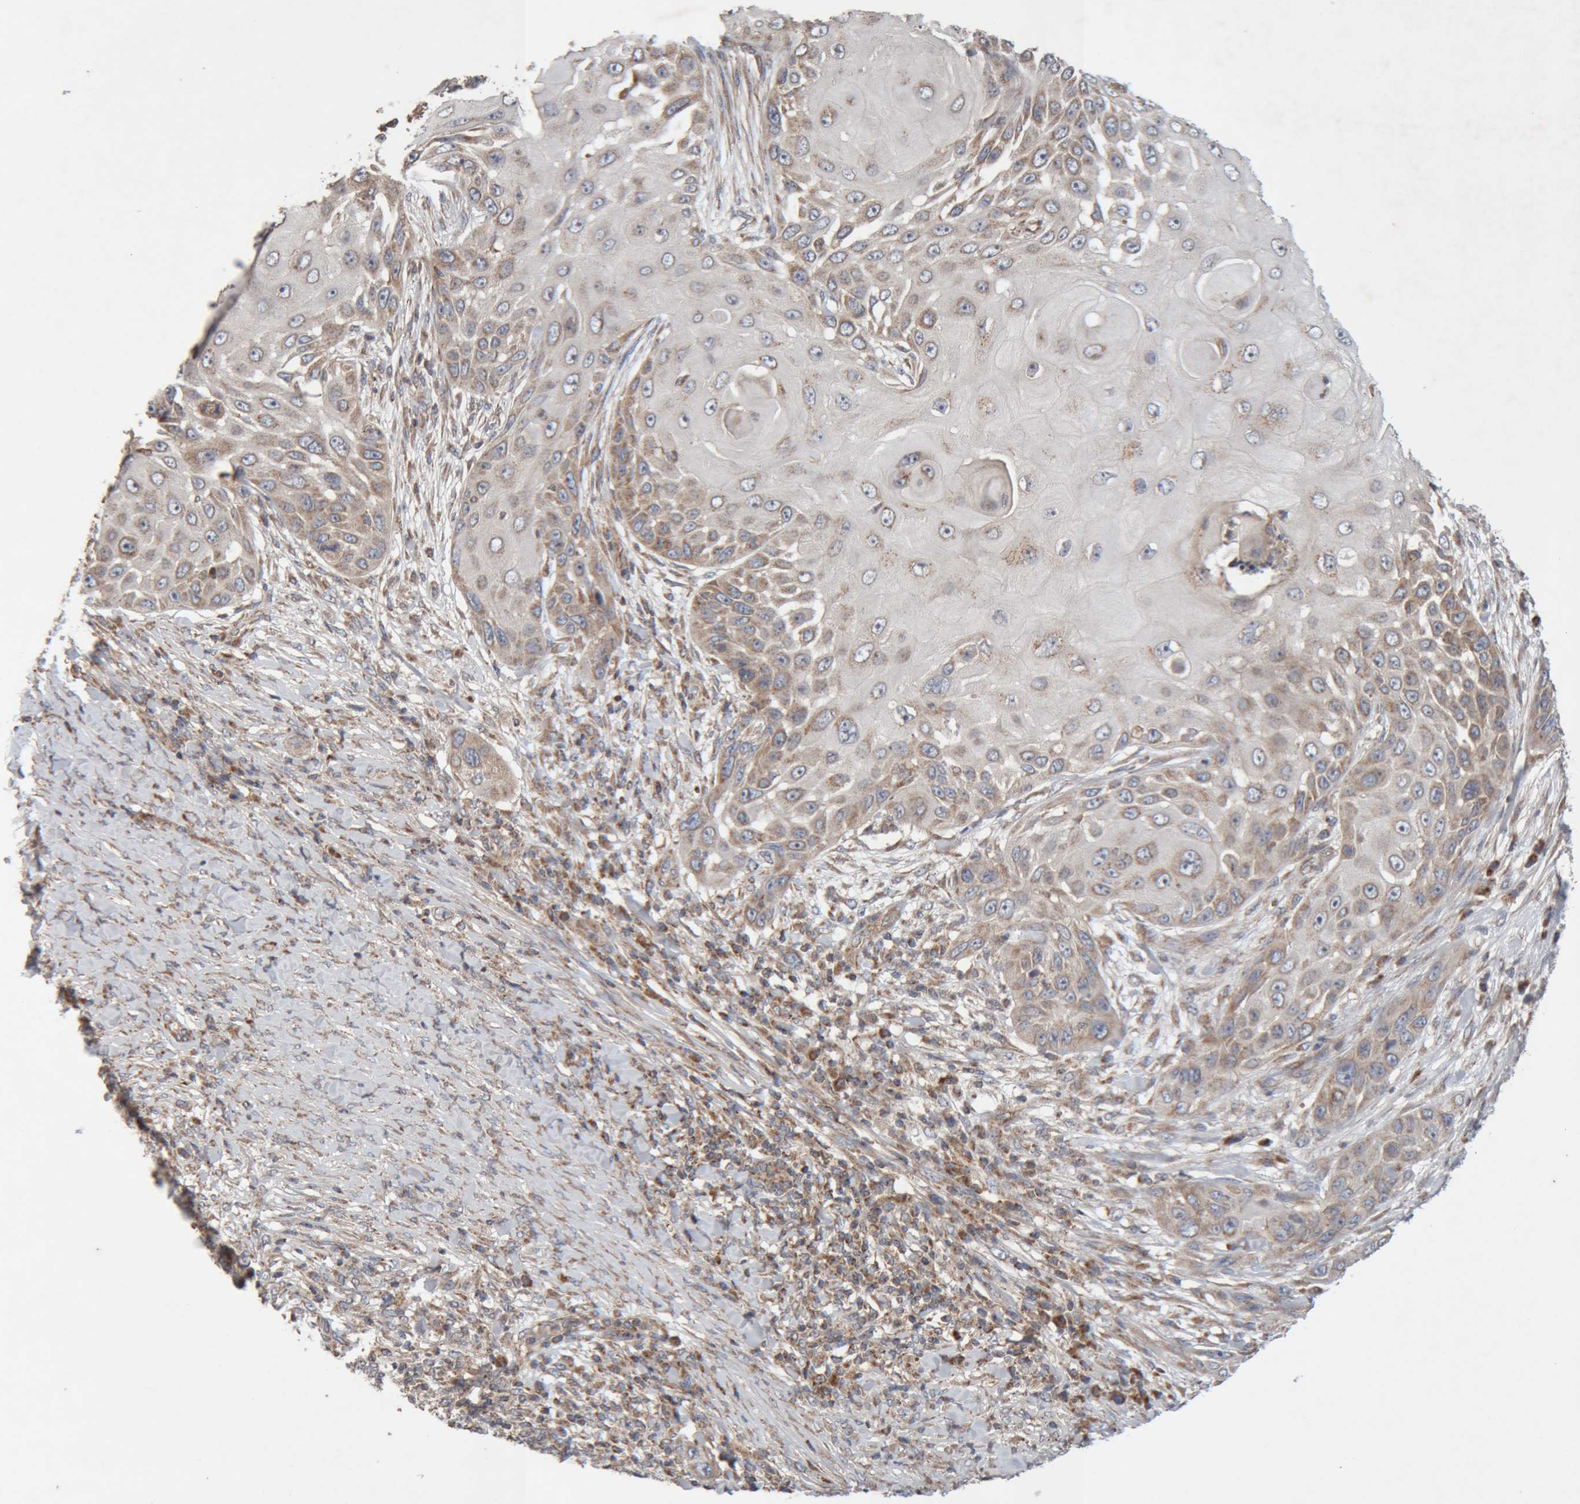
{"staining": {"intensity": "moderate", "quantity": "25%-75%", "location": "cytoplasmic/membranous"}, "tissue": "skin cancer", "cell_type": "Tumor cells", "image_type": "cancer", "snomed": [{"axis": "morphology", "description": "Squamous cell carcinoma, NOS"}, {"axis": "topography", "description": "Skin"}], "caption": "Immunohistochemical staining of human skin cancer (squamous cell carcinoma) displays moderate cytoplasmic/membranous protein positivity in approximately 25%-75% of tumor cells. (IHC, brightfield microscopy, high magnification).", "gene": "KIF21B", "patient": {"sex": "female", "age": 44}}